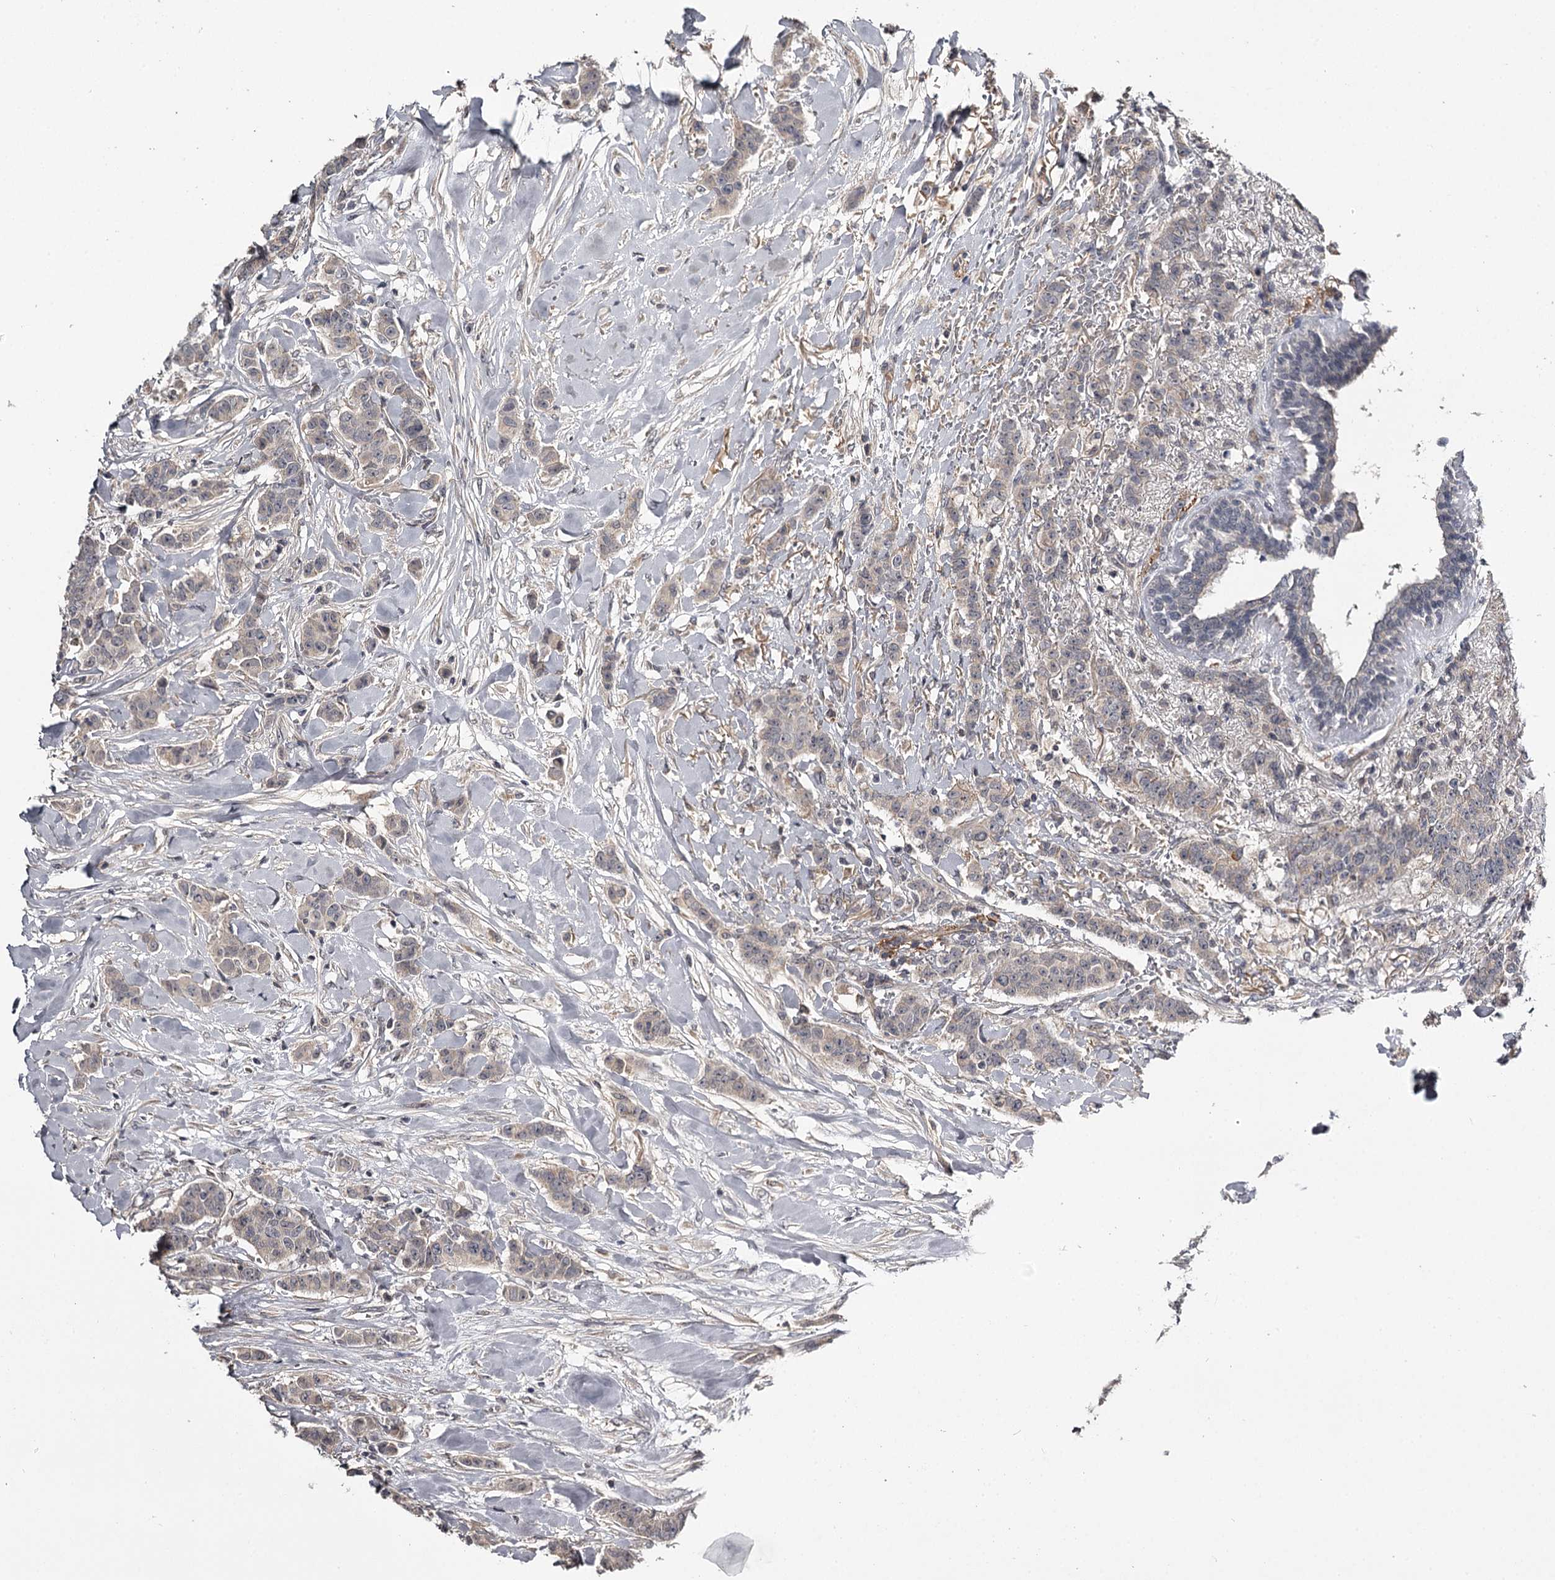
{"staining": {"intensity": "weak", "quantity": "<25%", "location": "cytoplasmic/membranous"}, "tissue": "breast cancer", "cell_type": "Tumor cells", "image_type": "cancer", "snomed": [{"axis": "morphology", "description": "Duct carcinoma"}, {"axis": "topography", "description": "Breast"}], "caption": "A high-resolution micrograph shows immunohistochemistry (IHC) staining of breast cancer, which reveals no significant positivity in tumor cells.", "gene": "CWF19L2", "patient": {"sex": "female", "age": 40}}